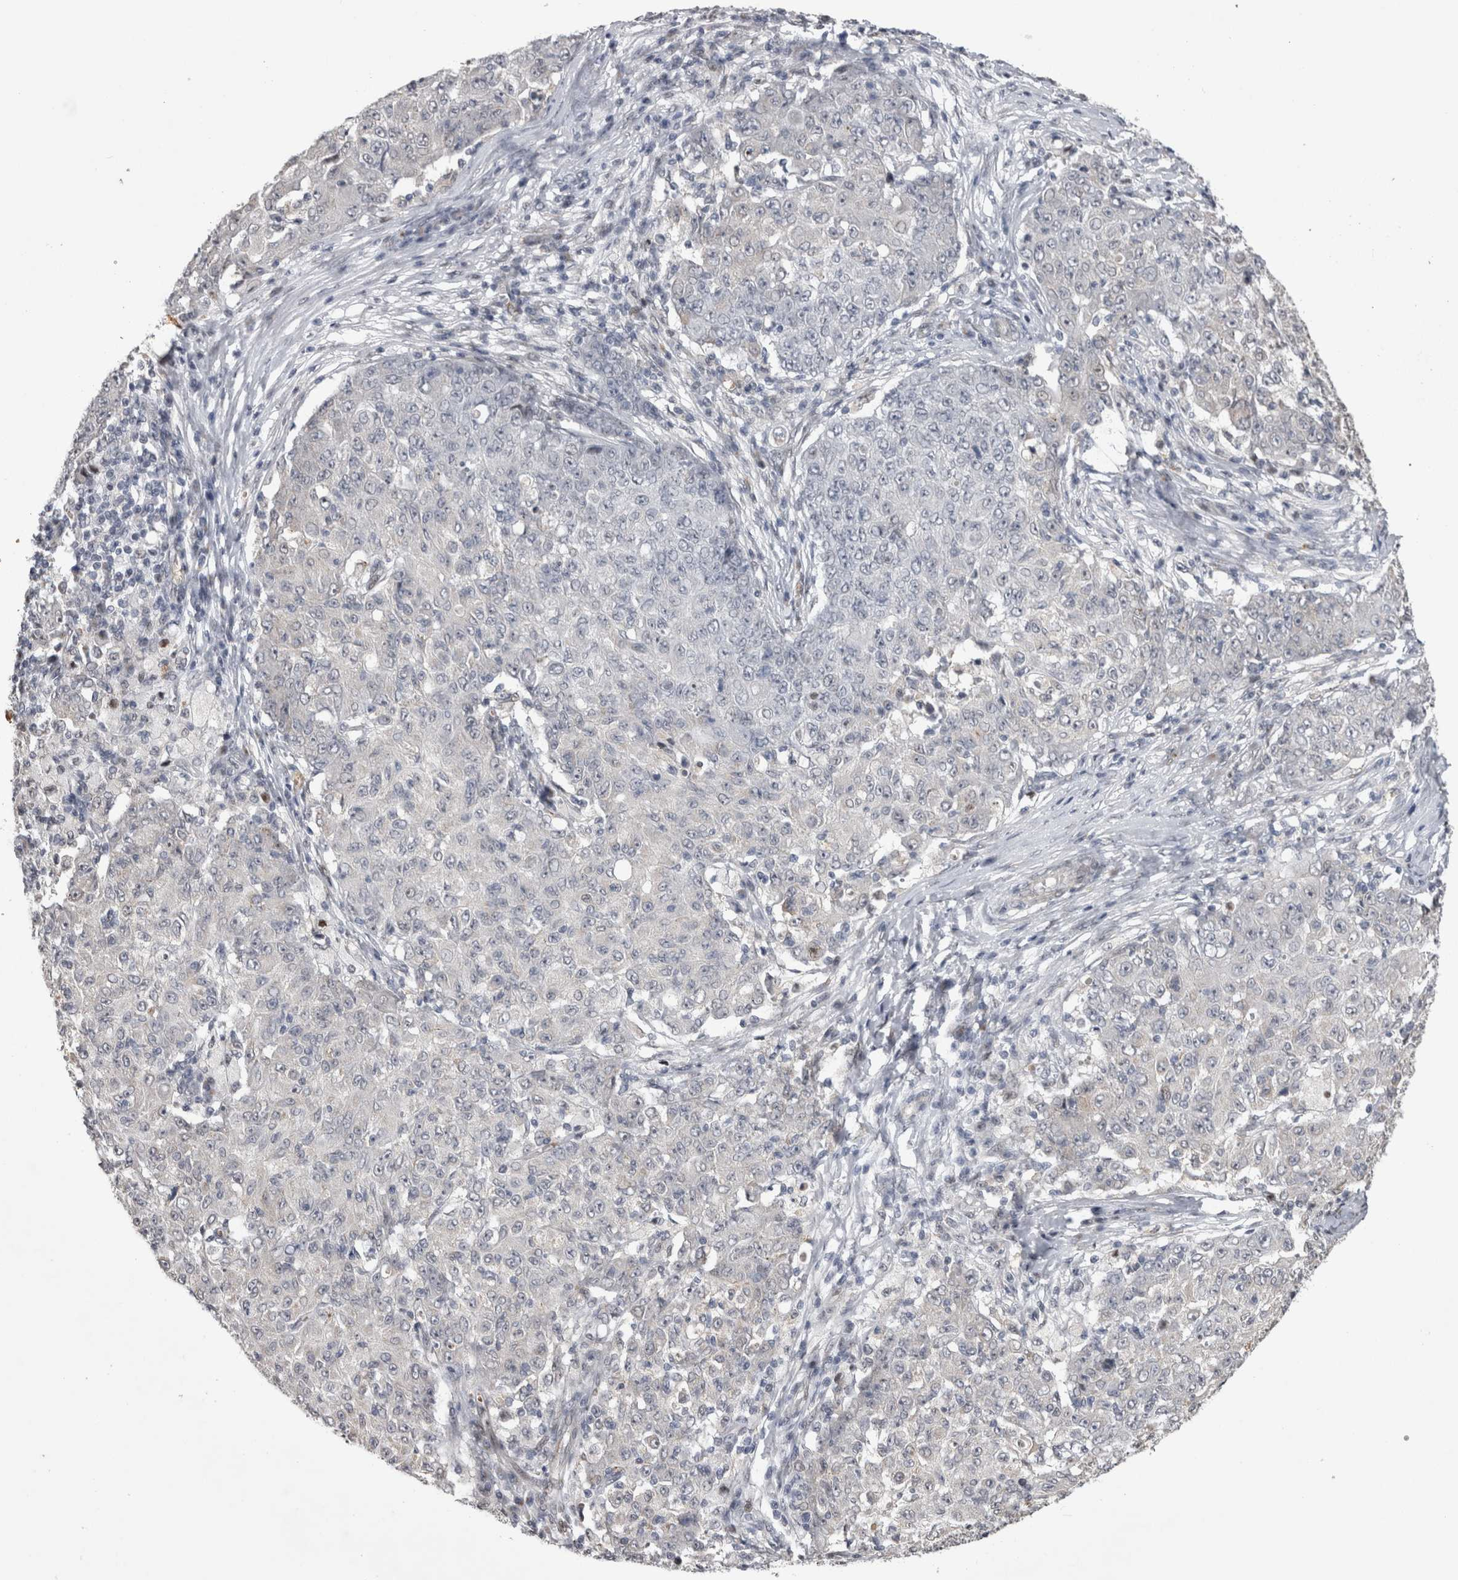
{"staining": {"intensity": "negative", "quantity": "none", "location": "none"}, "tissue": "ovarian cancer", "cell_type": "Tumor cells", "image_type": "cancer", "snomed": [{"axis": "morphology", "description": "Carcinoma, endometroid"}, {"axis": "topography", "description": "Ovary"}], "caption": "Tumor cells show no significant positivity in ovarian cancer.", "gene": "IFI44", "patient": {"sex": "female", "age": 42}}